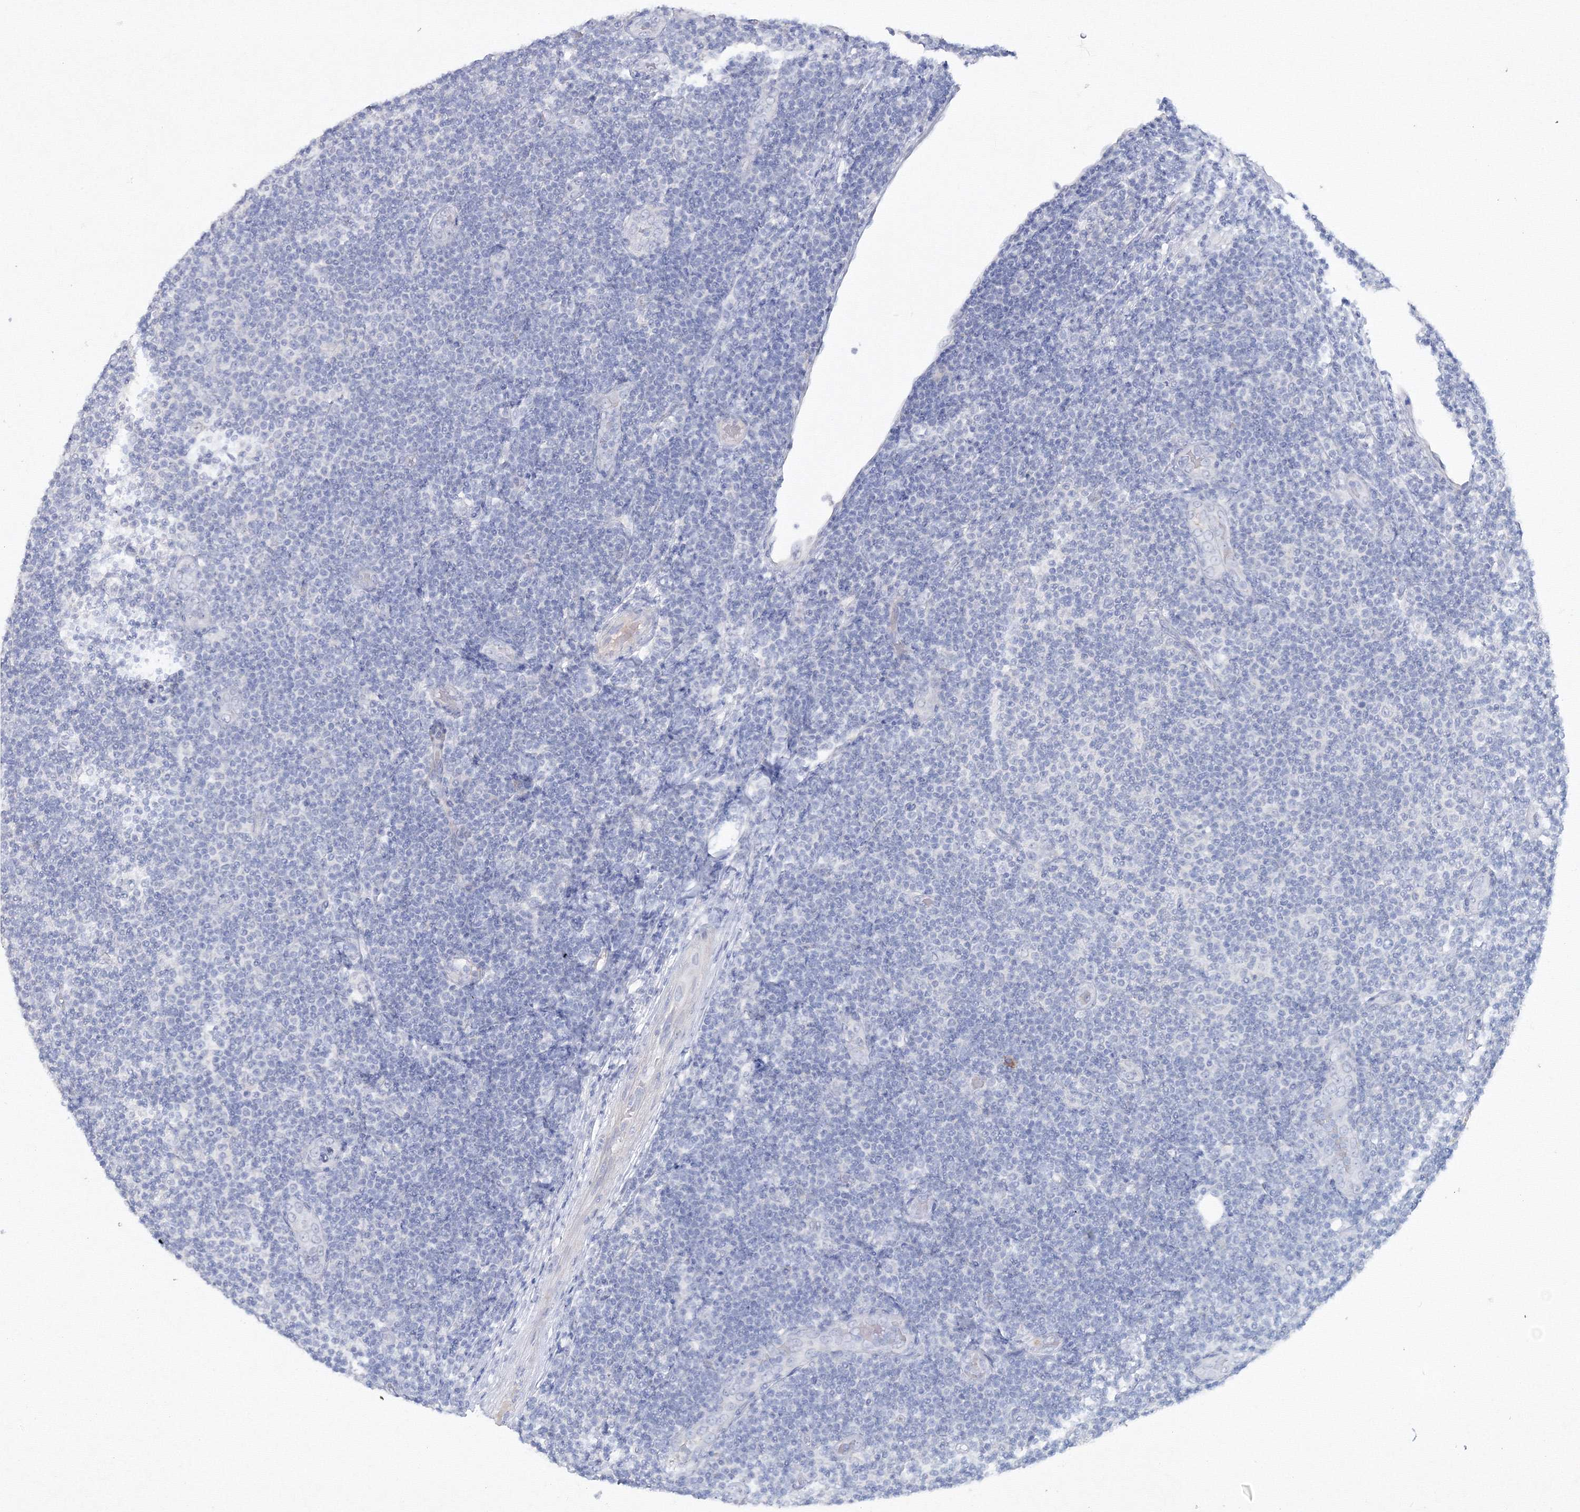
{"staining": {"intensity": "negative", "quantity": "none", "location": "none"}, "tissue": "lymphoma", "cell_type": "Tumor cells", "image_type": "cancer", "snomed": [{"axis": "morphology", "description": "Malignant lymphoma, non-Hodgkin's type, Low grade"}, {"axis": "topography", "description": "Lymph node"}], "caption": "This is a micrograph of immunohistochemistry staining of lymphoma, which shows no staining in tumor cells.", "gene": "GCKR", "patient": {"sex": "male", "age": 83}}